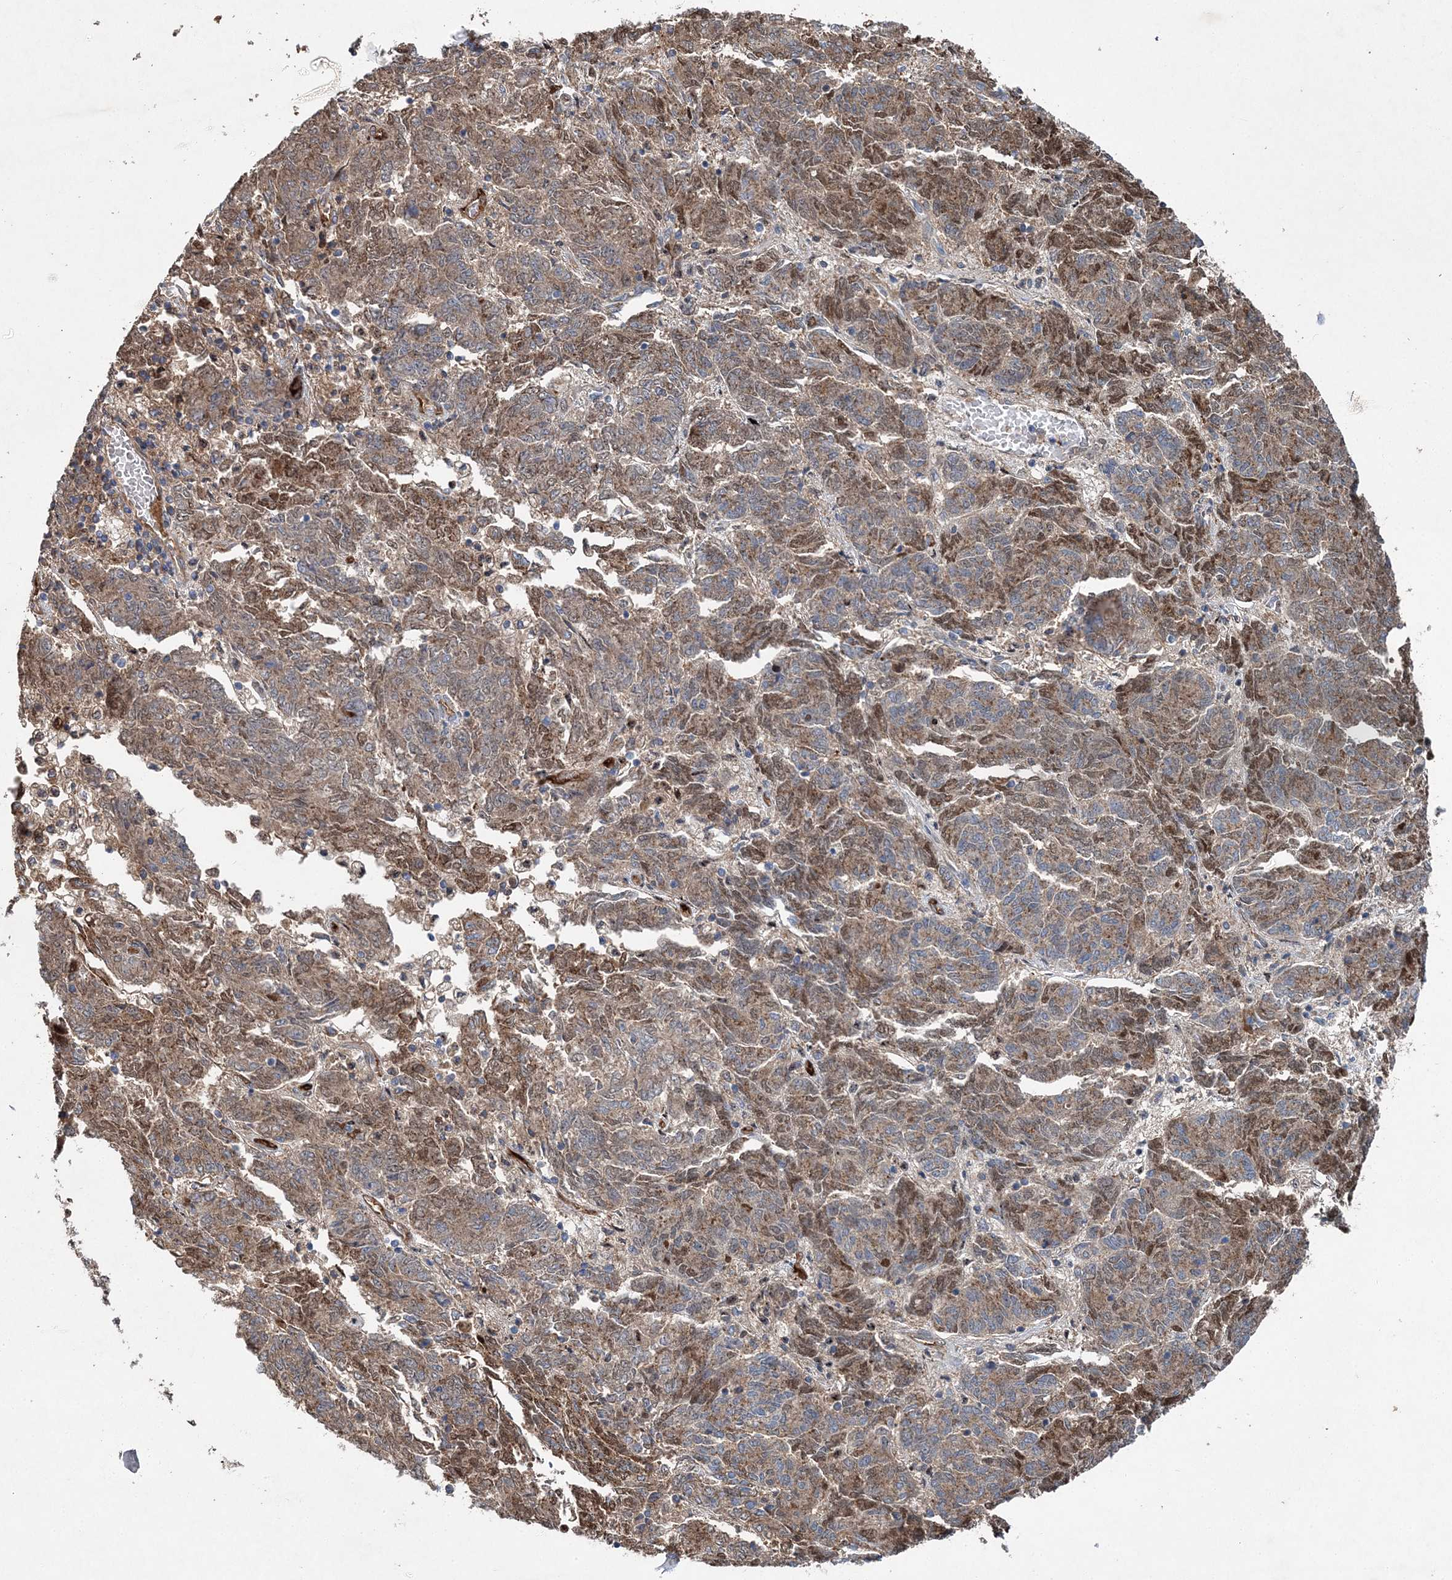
{"staining": {"intensity": "moderate", "quantity": "25%-75%", "location": "cytoplasmic/membranous,nuclear"}, "tissue": "endometrial cancer", "cell_type": "Tumor cells", "image_type": "cancer", "snomed": [{"axis": "morphology", "description": "Adenocarcinoma, NOS"}, {"axis": "topography", "description": "Endometrium"}], "caption": "A medium amount of moderate cytoplasmic/membranous and nuclear staining is appreciated in approximately 25%-75% of tumor cells in endometrial cancer tissue.", "gene": "SPOPL", "patient": {"sex": "female", "age": 80}}